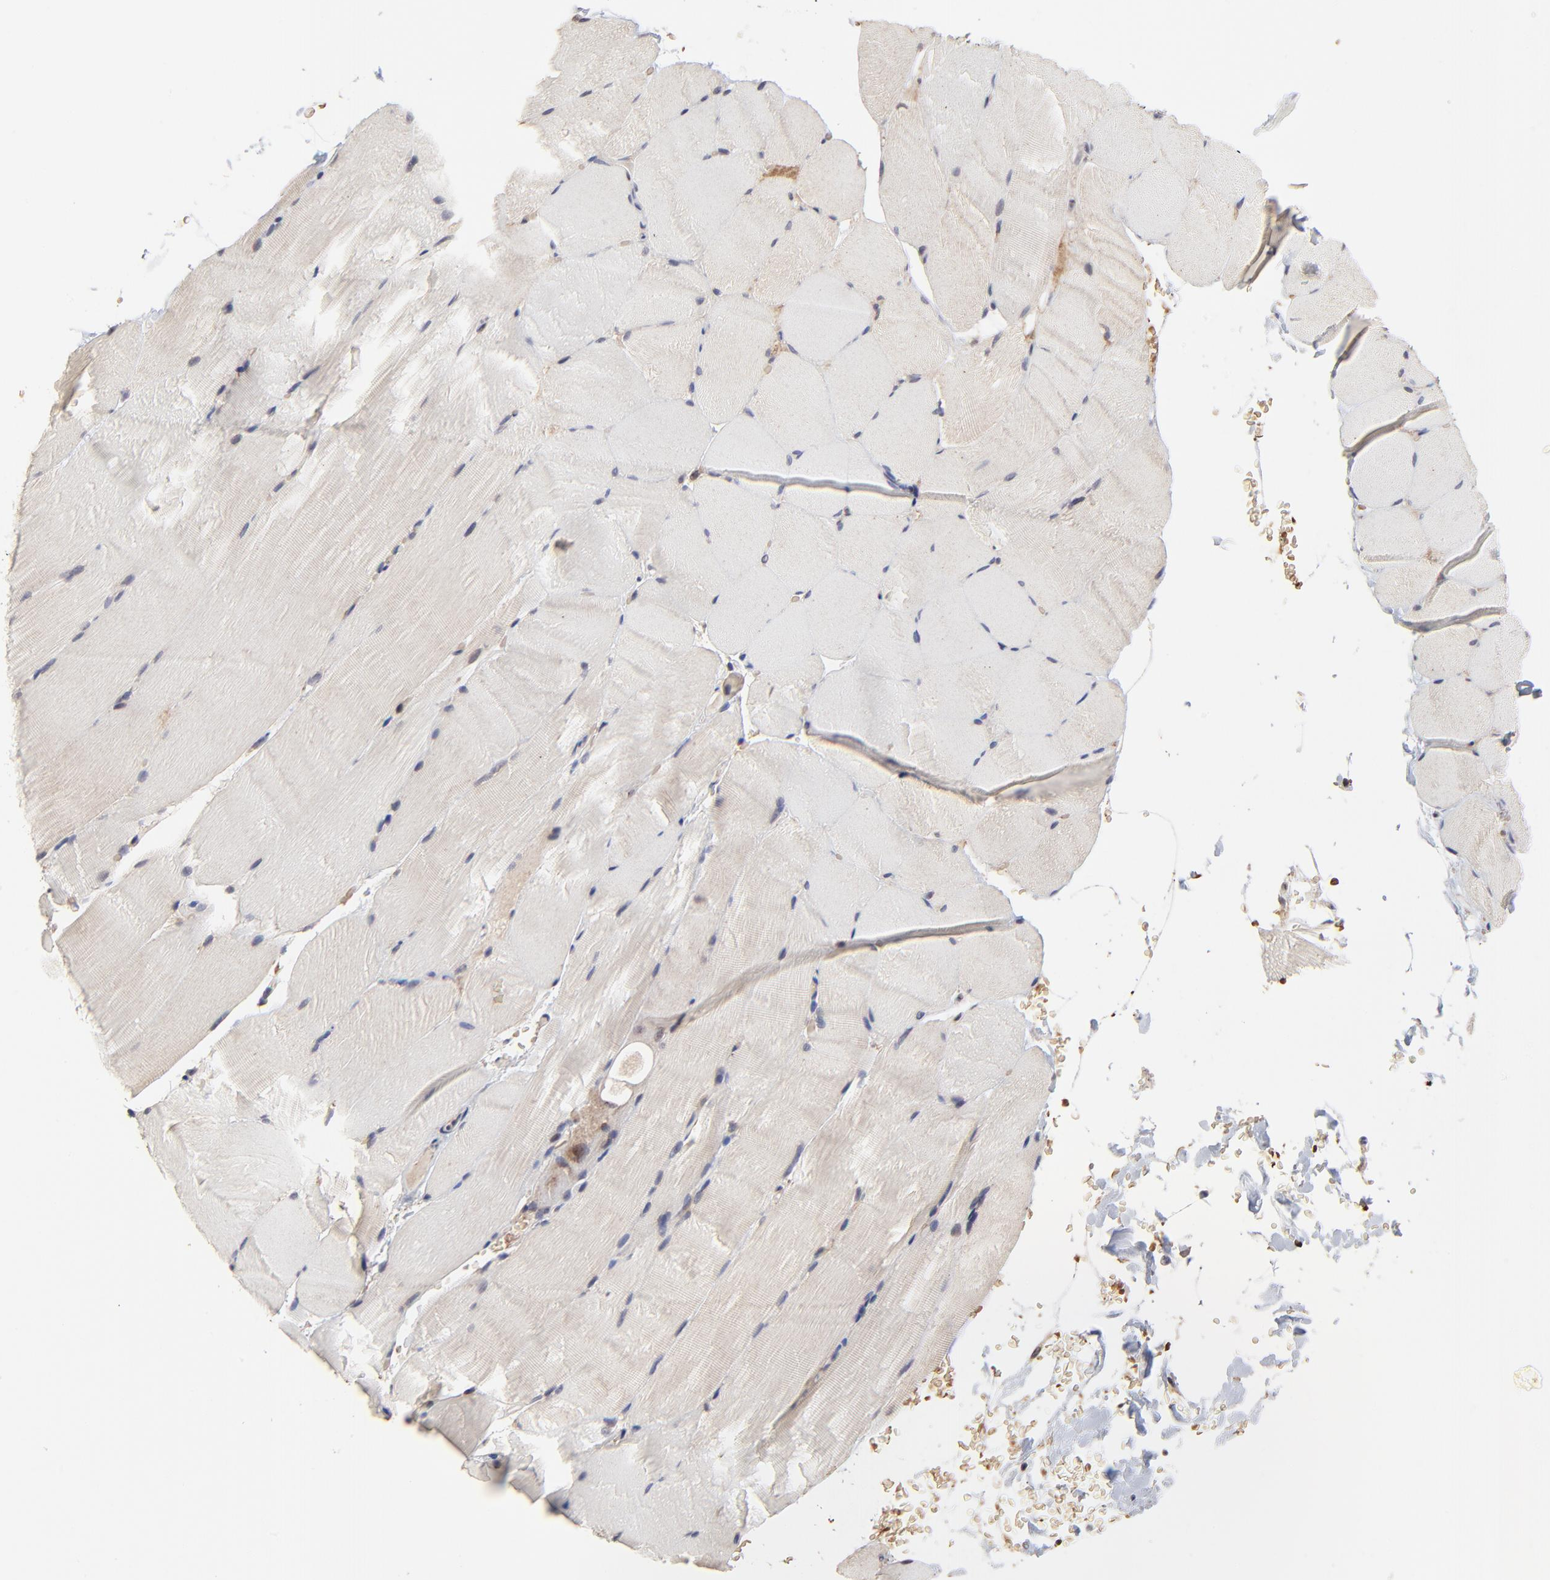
{"staining": {"intensity": "negative", "quantity": "none", "location": "none"}, "tissue": "skeletal muscle", "cell_type": "Myocytes", "image_type": "normal", "snomed": [{"axis": "morphology", "description": "Normal tissue, NOS"}, {"axis": "topography", "description": "Skeletal muscle"}, {"axis": "topography", "description": "Parathyroid gland"}], "caption": "An immunohistochemistry (IHC) image of unremarkable skeletal muscle is shown. There is no staining in myocytes of skeletal muscle.", "gene": "FRMD8", "patient": {"sex": "female", "age": 37}}